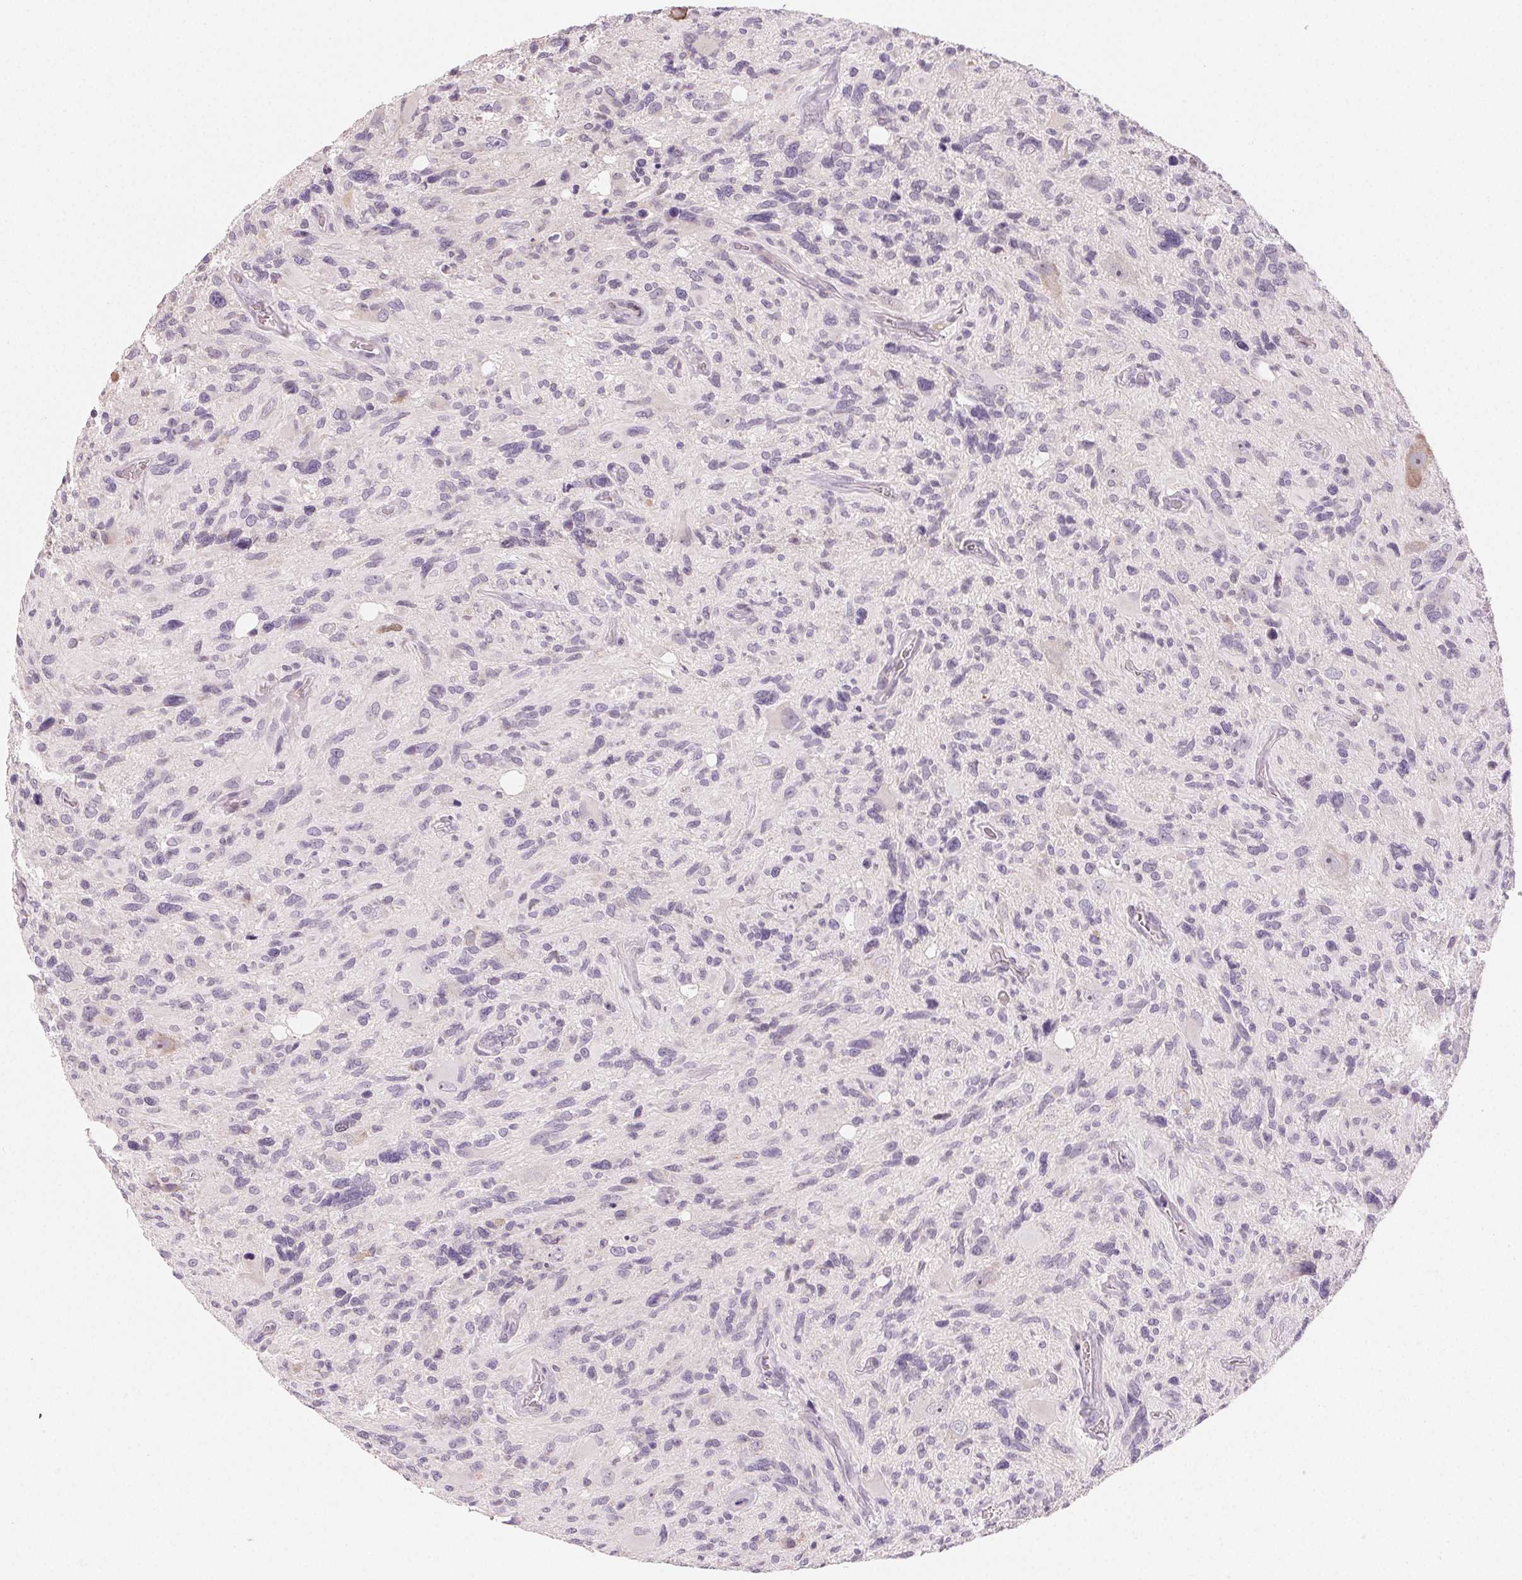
{"staining": {"intensity": "negative", "quantity": "none", "location": "none"}, "tissue": "glioma", "cell_type": "Tumor cells", "image_type": "cancer", "snomed": [{"axis": "morphology", "description": "Glioma, malignant, High grade"}, {"axis": "topography", "description": "Brain"}], "caption": "The photomicrograph reveals no staining of tumor cells in glioma.", "gene": "MYBL1", "patient": {"sex": "male", "age": 49}}